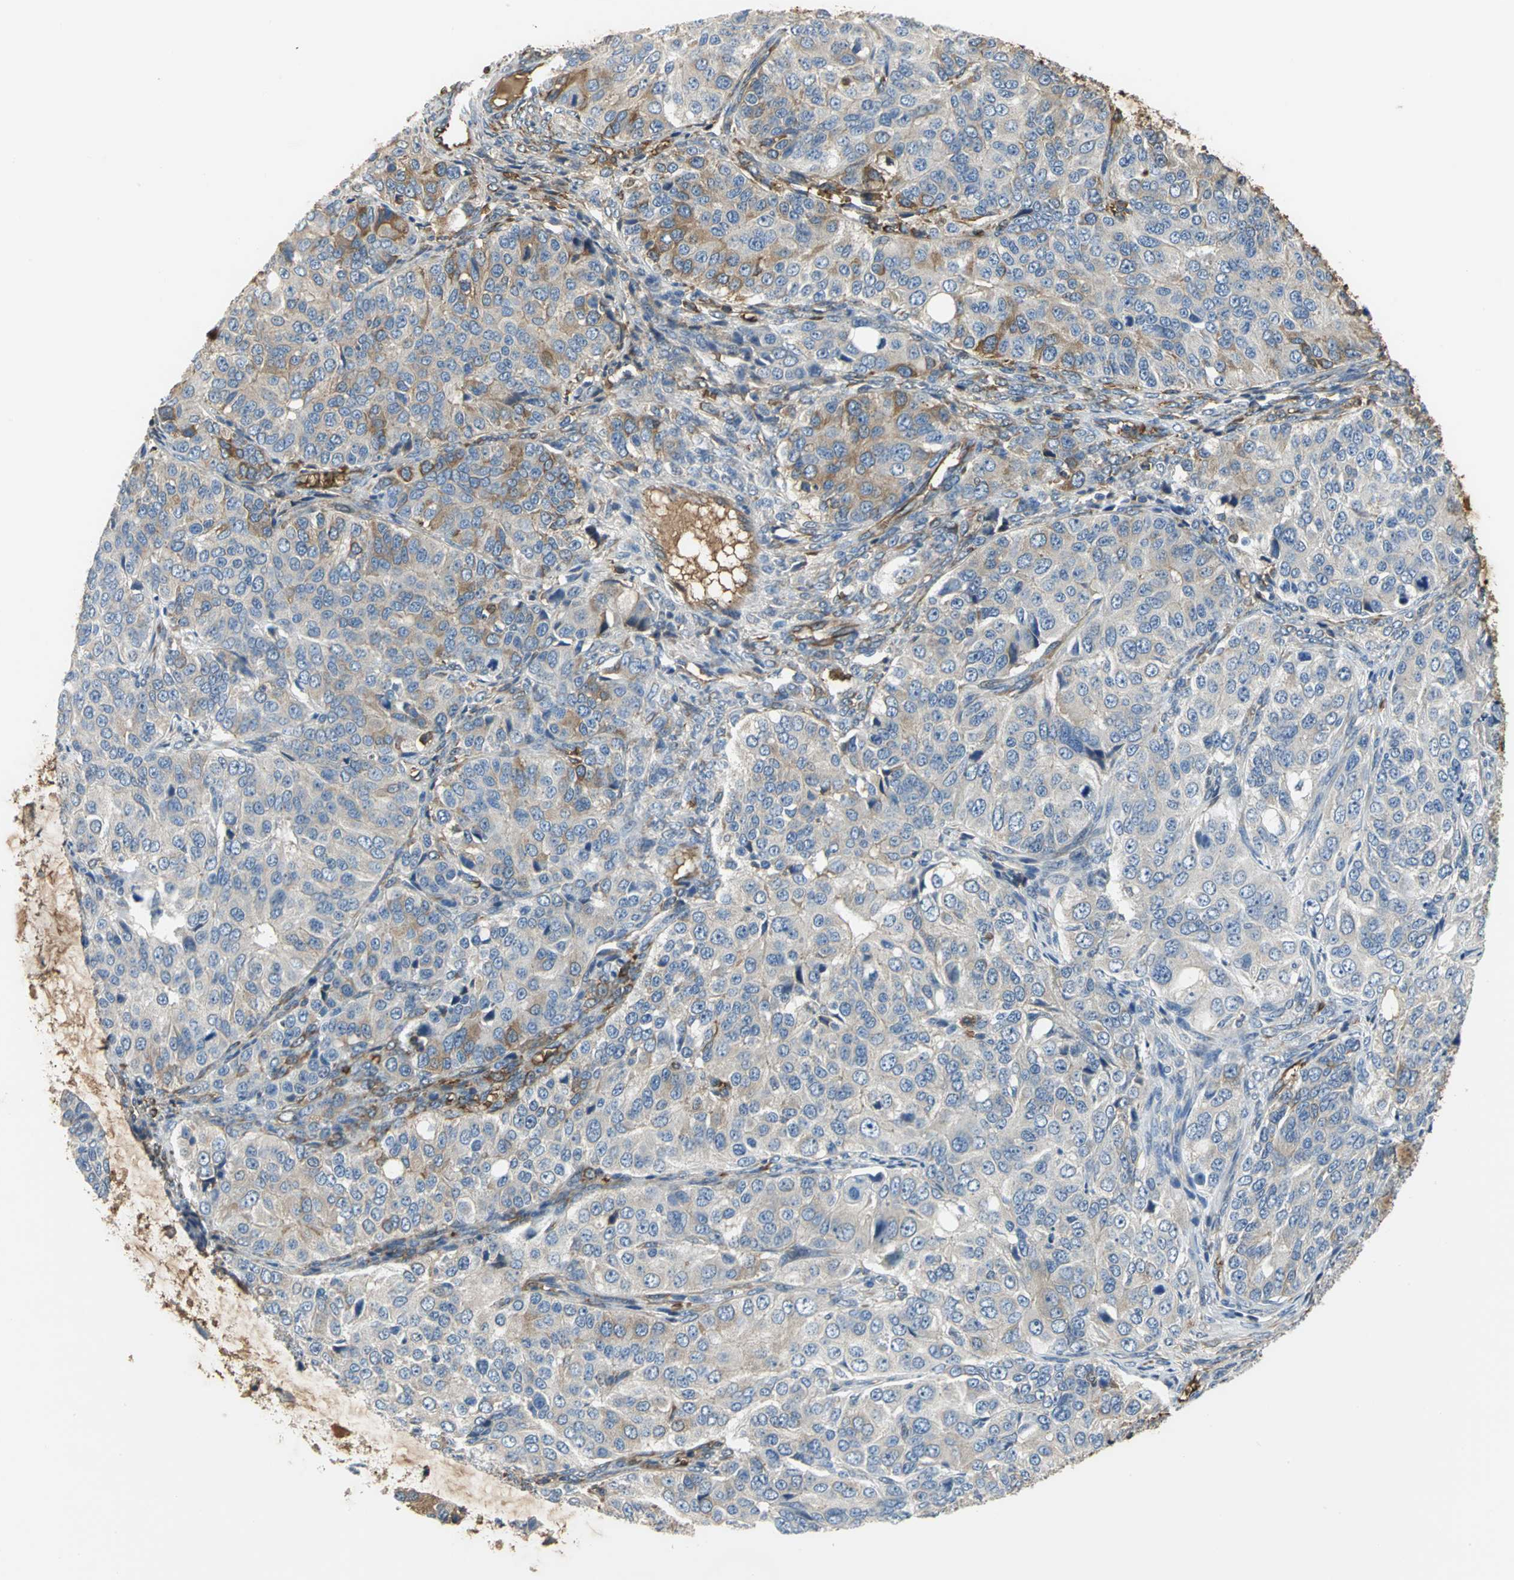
{"staining": {"intensity": "moderate", "quantity": "25%-75%", "location": "cytoplasmic/membranous"}, "tissue": "ovarian cancer", "cell_type": "Tumor cells", "image_type": "cancer", "snomed": [{"axis": "morphology", "description": "Carcinoma, endometroid"}, {"axis": "topography", "description": "Ovary"}], "caption": "Ovarian endometroid carcinoma stained for a protein (brown) shows moderate cytoplasmic/membranous positive expression in approximately 25%-75% of tumor cells.", "gene": "TREM1", "patient": {"sex": "female", "age": 51}}